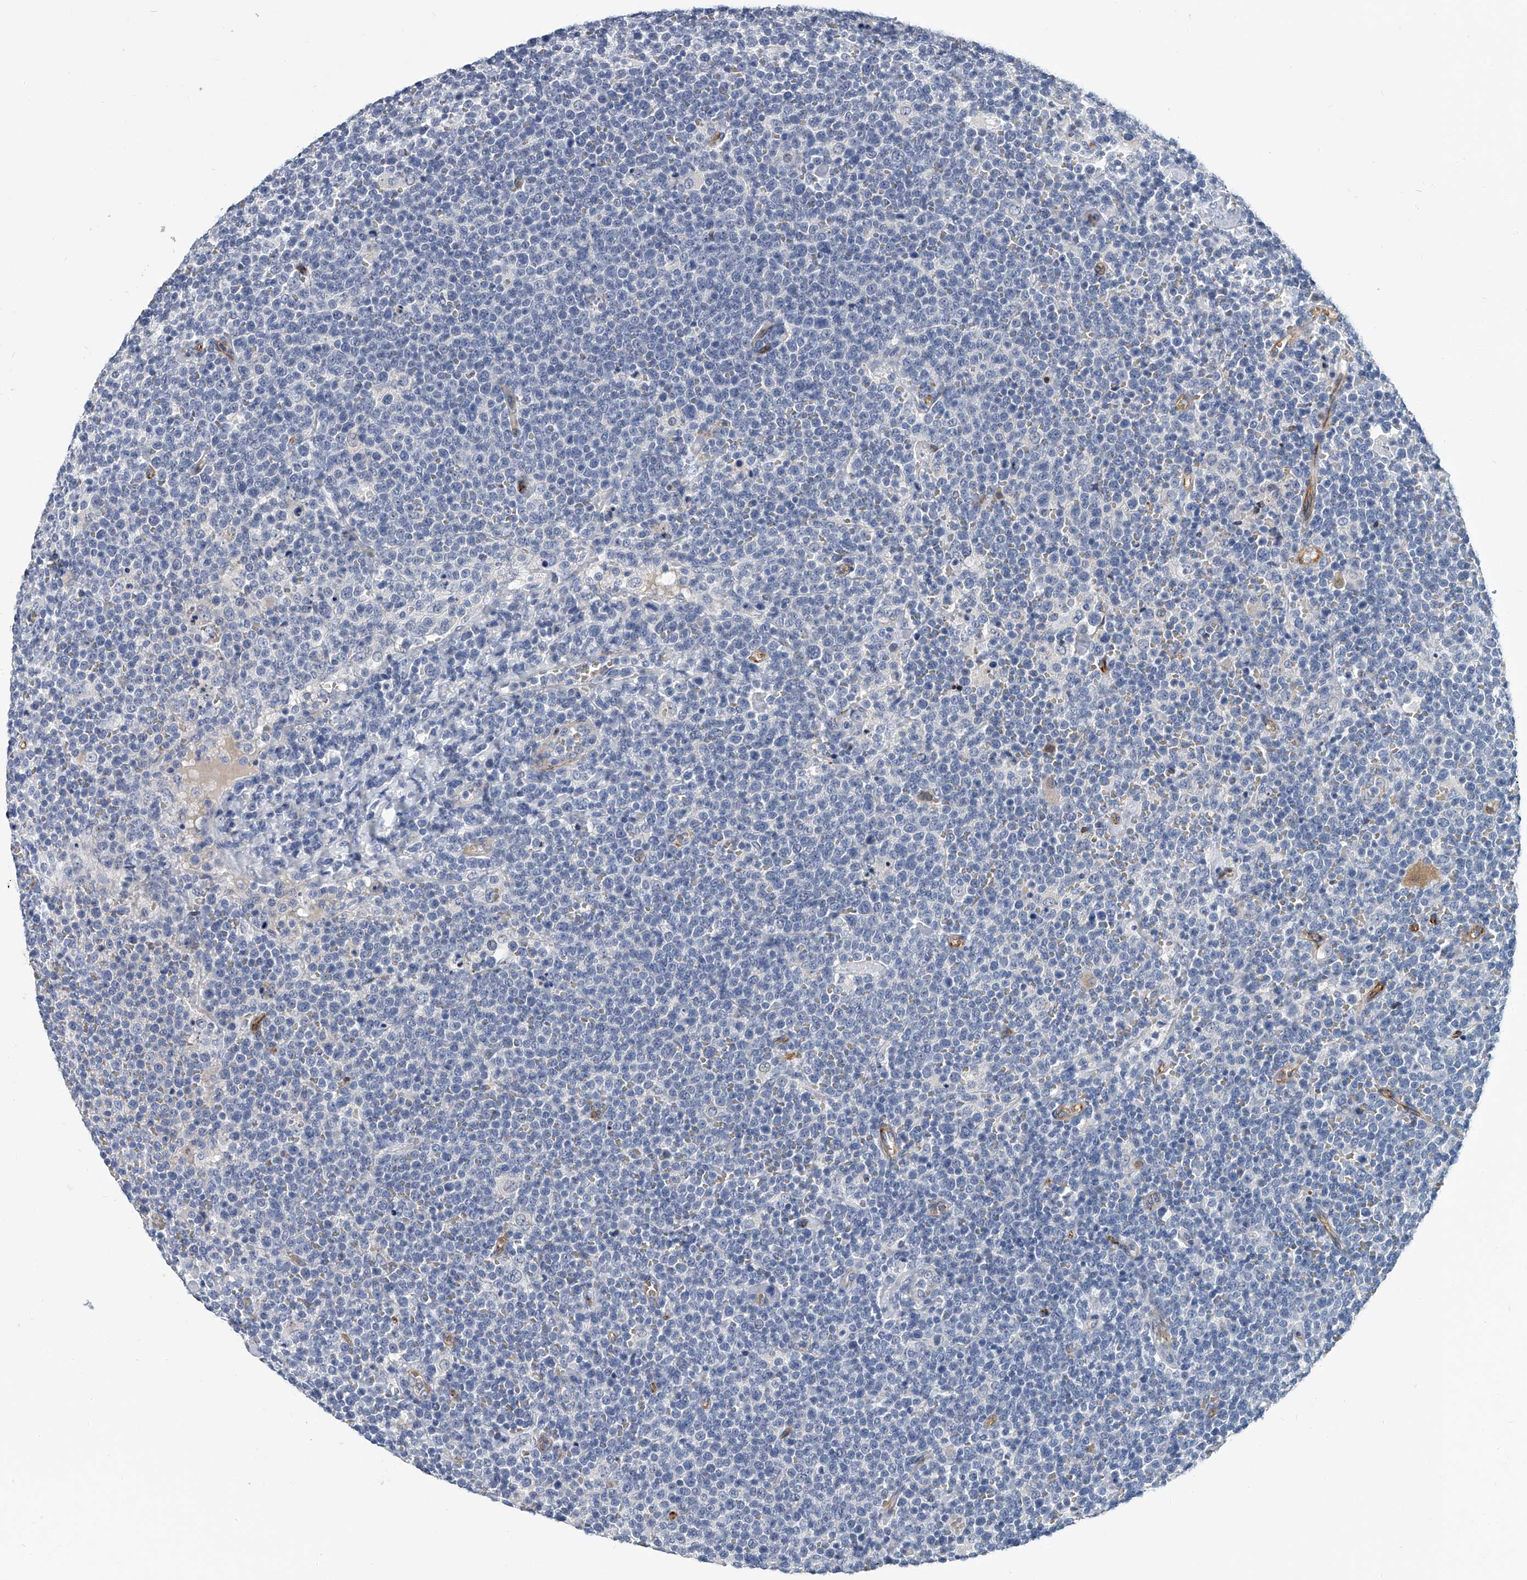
{"staining": {"intensity": "negative", "quantity": "none", "location": "none"}, "tissue": "lymphoma", "cell_type": "Tumor cells", "image_type": "cancer", "snomed": [{"axis": "morphology", "description": "Malignant lymphoma, non-Hodgkin's type, High grade"}, {"axis": "topography", "description": "Lymph node"}], "caption": "Immunohistochemical staining of malignant lymphoma, non-Hodgkin's type (high-grade) exhibits no significant expression in tumor cells.", "gene": "KIRREL1", "patient": {"sex": "male", "age": 61}}